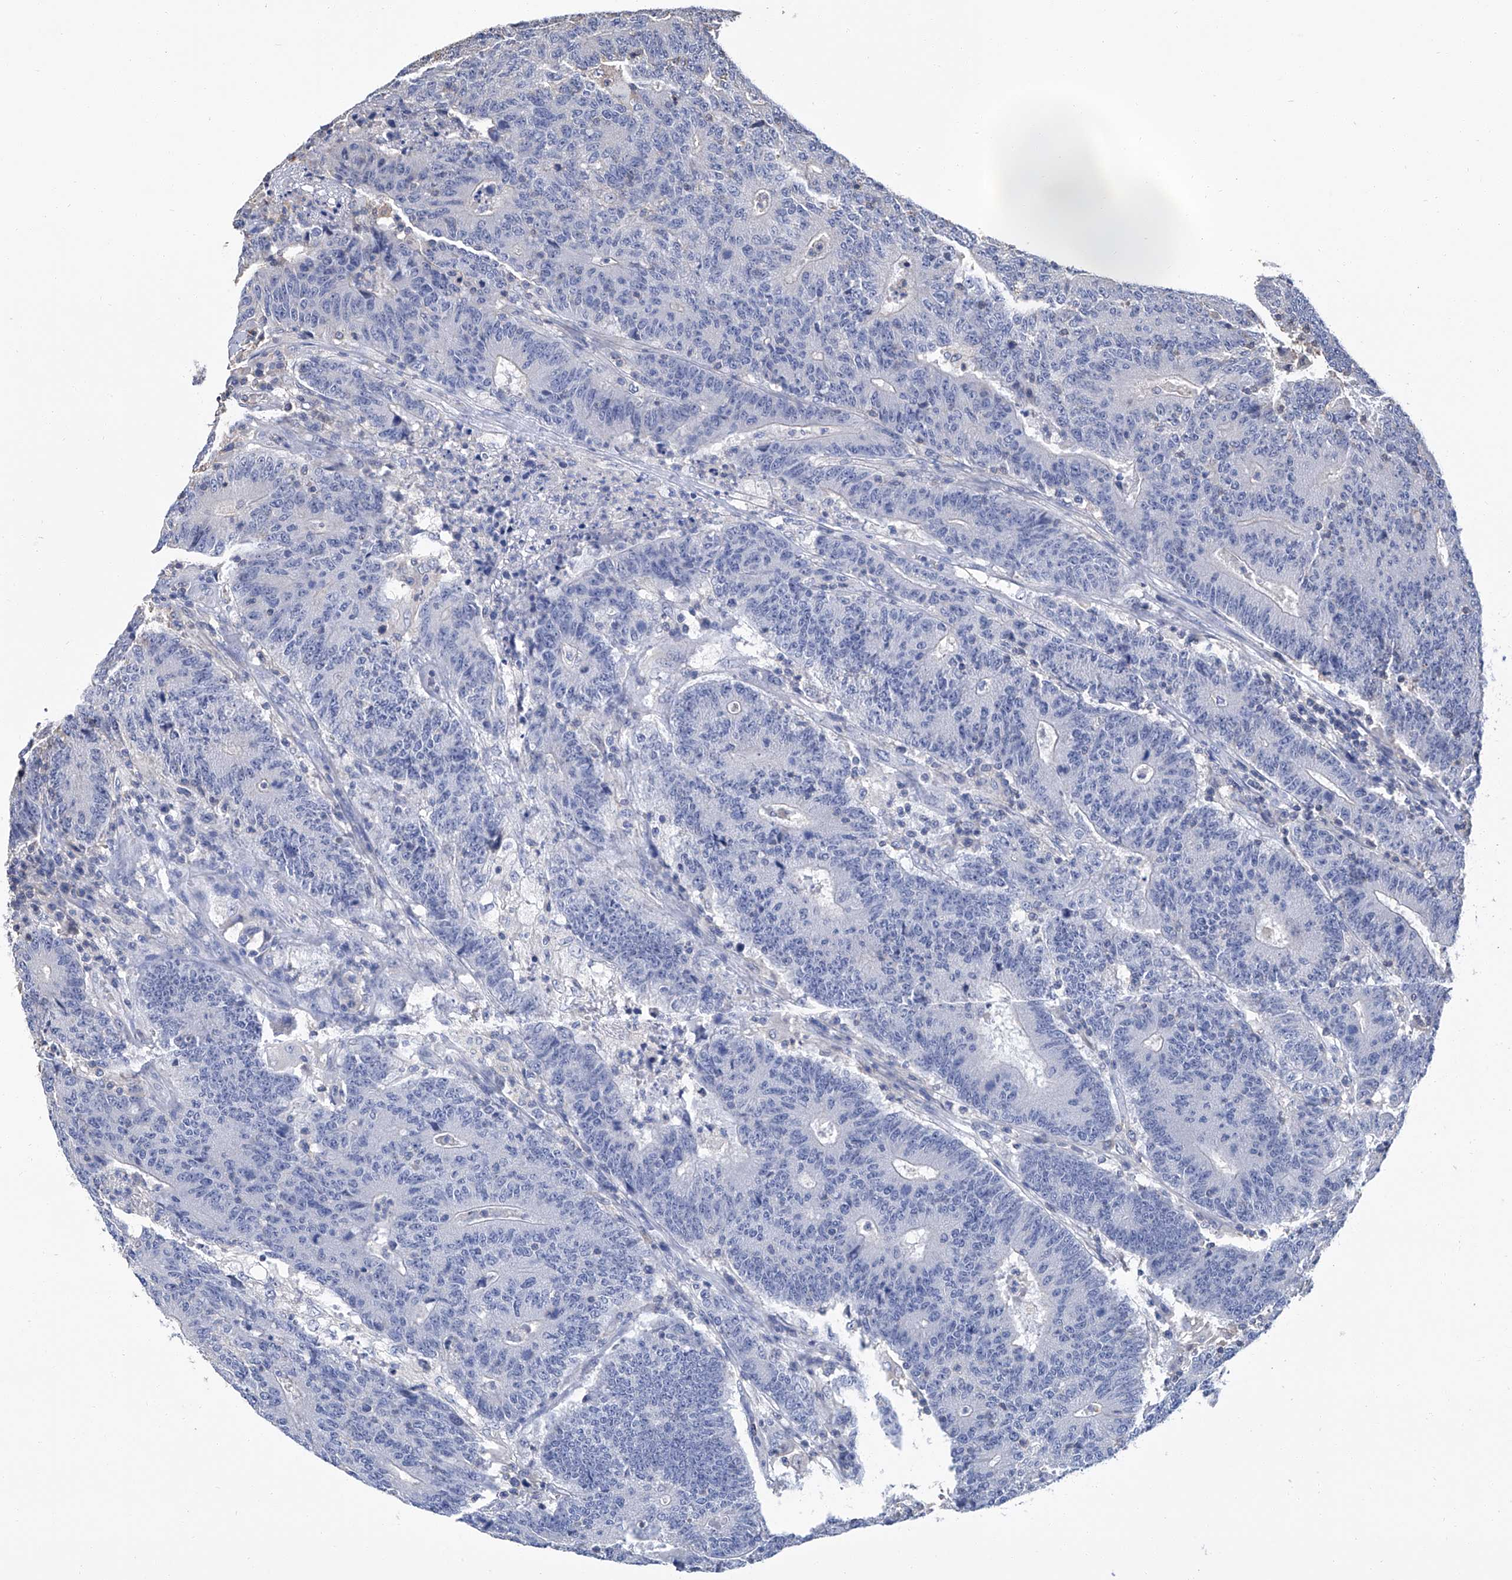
{"staining": {"intensity": "negative", "quantity": "none", "location": "none"}, "tissue": "colorectal cancer", "cell_type": "Tumor cells", "image_type": "cancer", "snomed": [{"axis": "morphology", "description": "Normal tissue, NOS"}, {"axis": "morphology", "description": "Adenocarcinoma, NOS"}, {"axis": "topography", "description": "Colon"}], "caption": "The IHC photomicrograph has no significant positivity in tumor cells of adenocarcinoma (colorectal) tissue.", "gene": "GPT", "patient": {"sex": "female", "age": 75}}